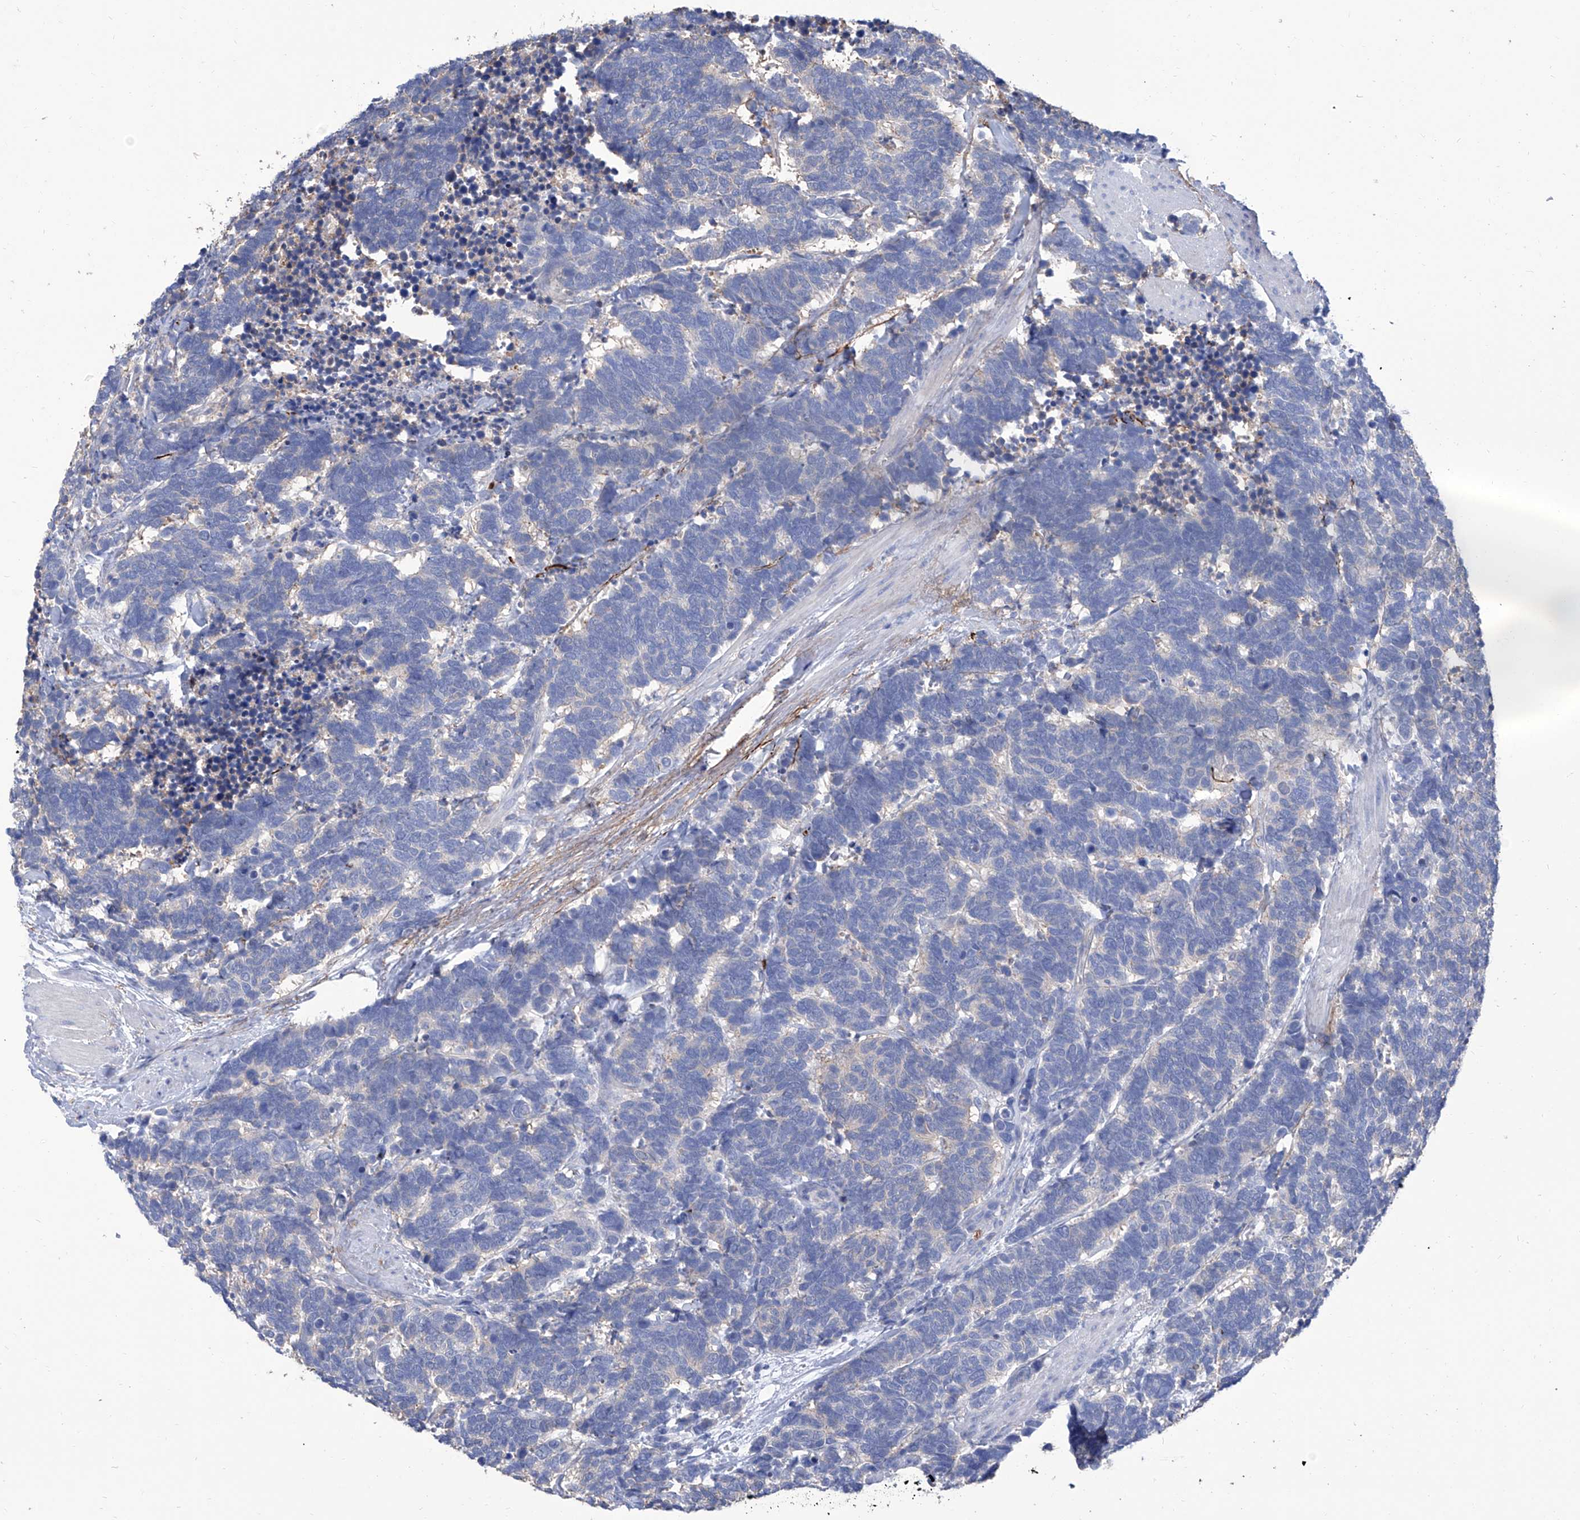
{"staining": {"intensity": "negative", "quantity": "none", "location": "none"}, "tissue": "carcinoid", "cell_type": "Tumor cells", "image_type": "cancer", "snomed": [{"axis": "morphology", "description": "Carcinoma, NOS"}, {"axis": "morphology", "description": "Carcinoid, malignant, NOS"}, {"axis": "topography", "description": "Urinary bladder"}], "caption": "Immunohistochemistry (IHC) of human carcinoid displays no positivity in tumor cells. The staining was performed using DAB to visualize the protein expression in brown, while the nuclei were stained in blue with hematoxylin (Magnification: 20x).", "gene": "SMS", "patient": {"sex": "male", "age": 57}}